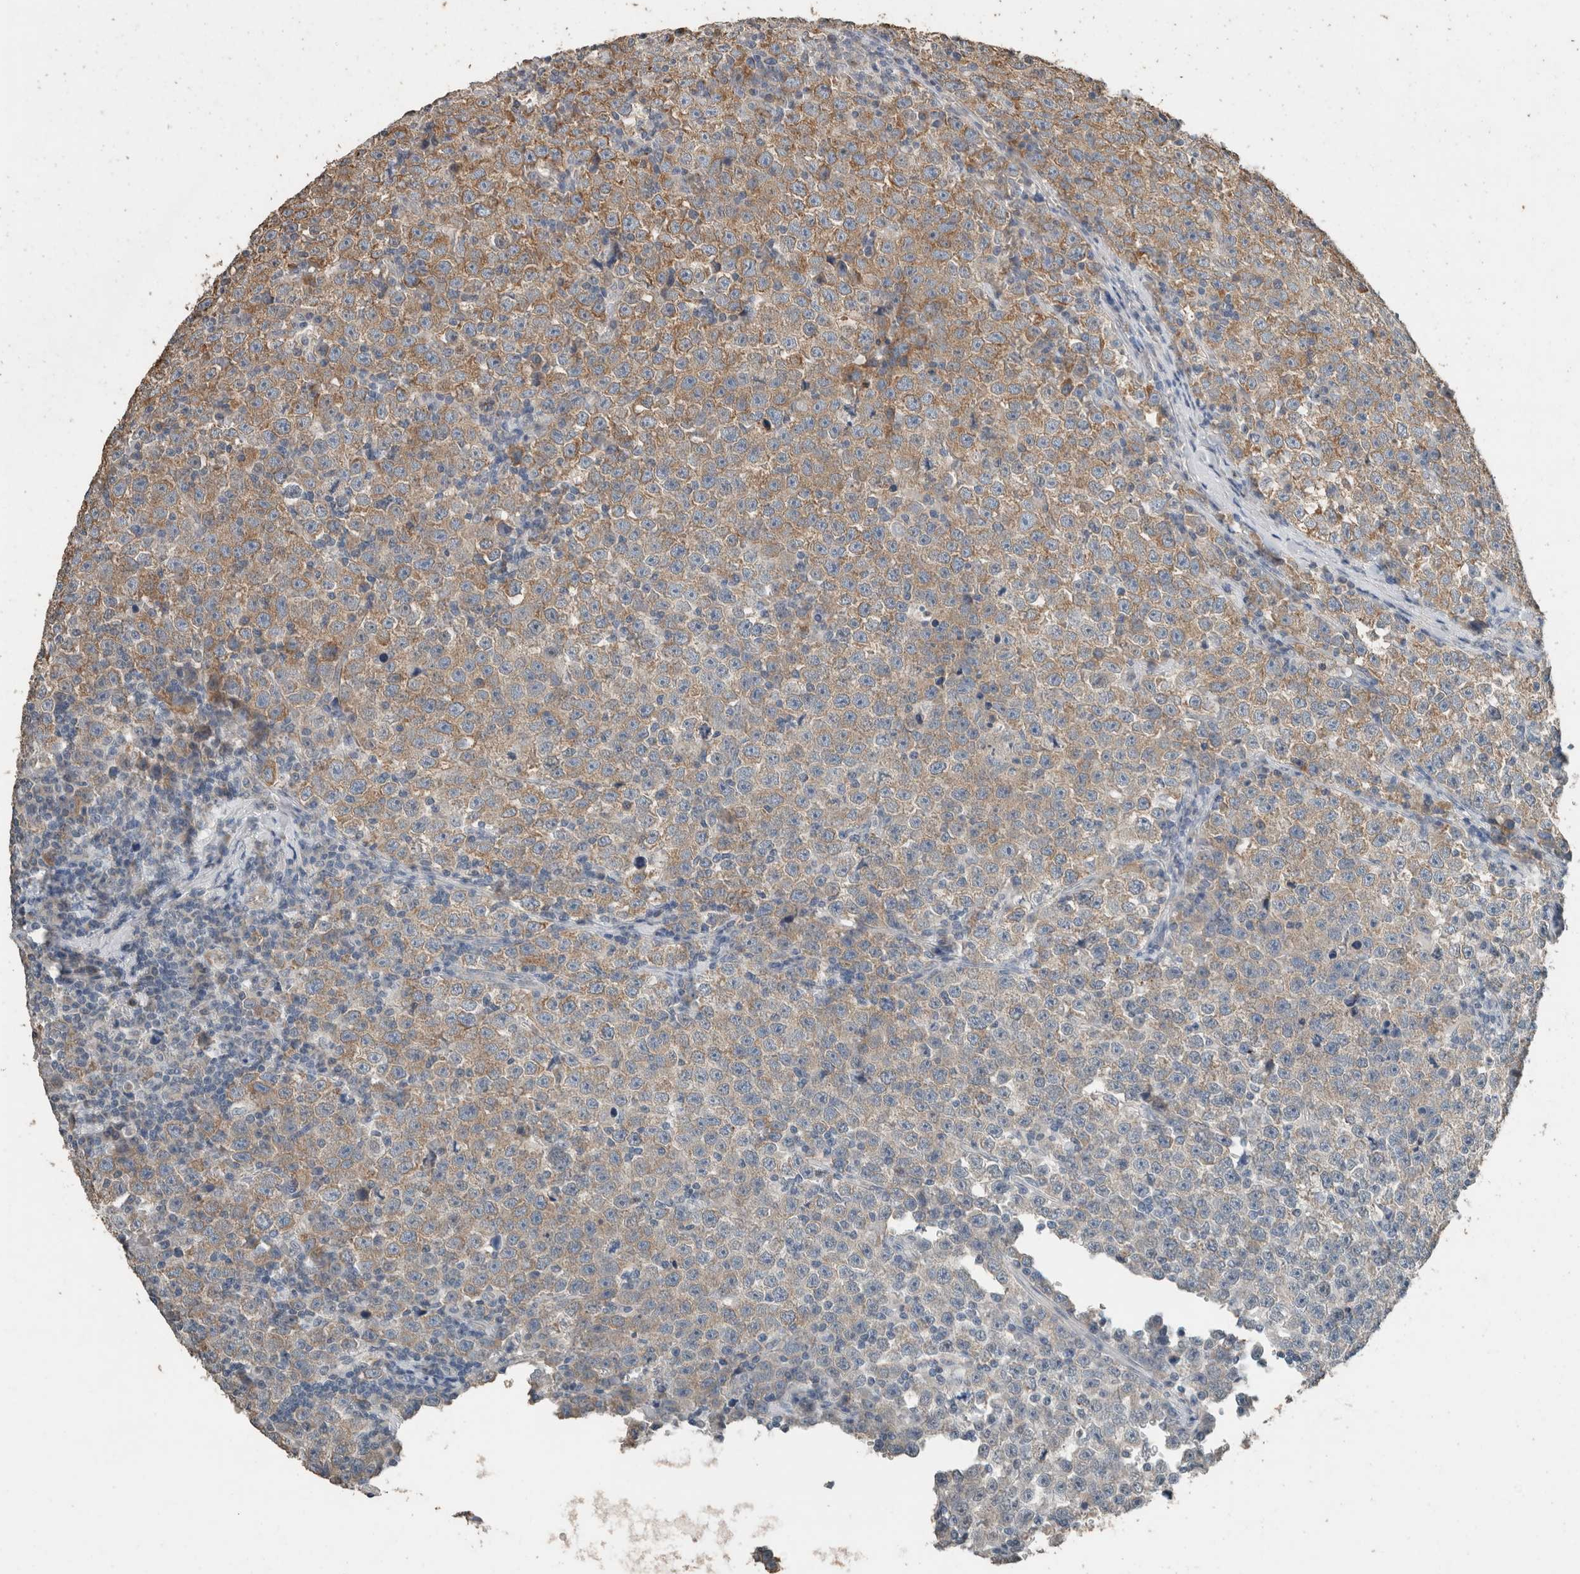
{"staining": {"intensity": "moderate", "quantity": "25%-75%", "location": "cytoplasmic/membranous"}, "tissue": "testis cancer", "cell_type": "Tumor cells", "image_type": "cancer", "snomed": [{"axis": "morphology", "description": "Seminoma, NOS"}, {"axis": "topography", "description": "Testis"}], "caption": "Human seminoma (testis) stained with a brown dye shows moderate cytoplasmic/membranous positive positivity in approximately 25%-75% of tumor cells.", "gene": "ACVR2B", "patient": {"sex": "male", "age": 43}}